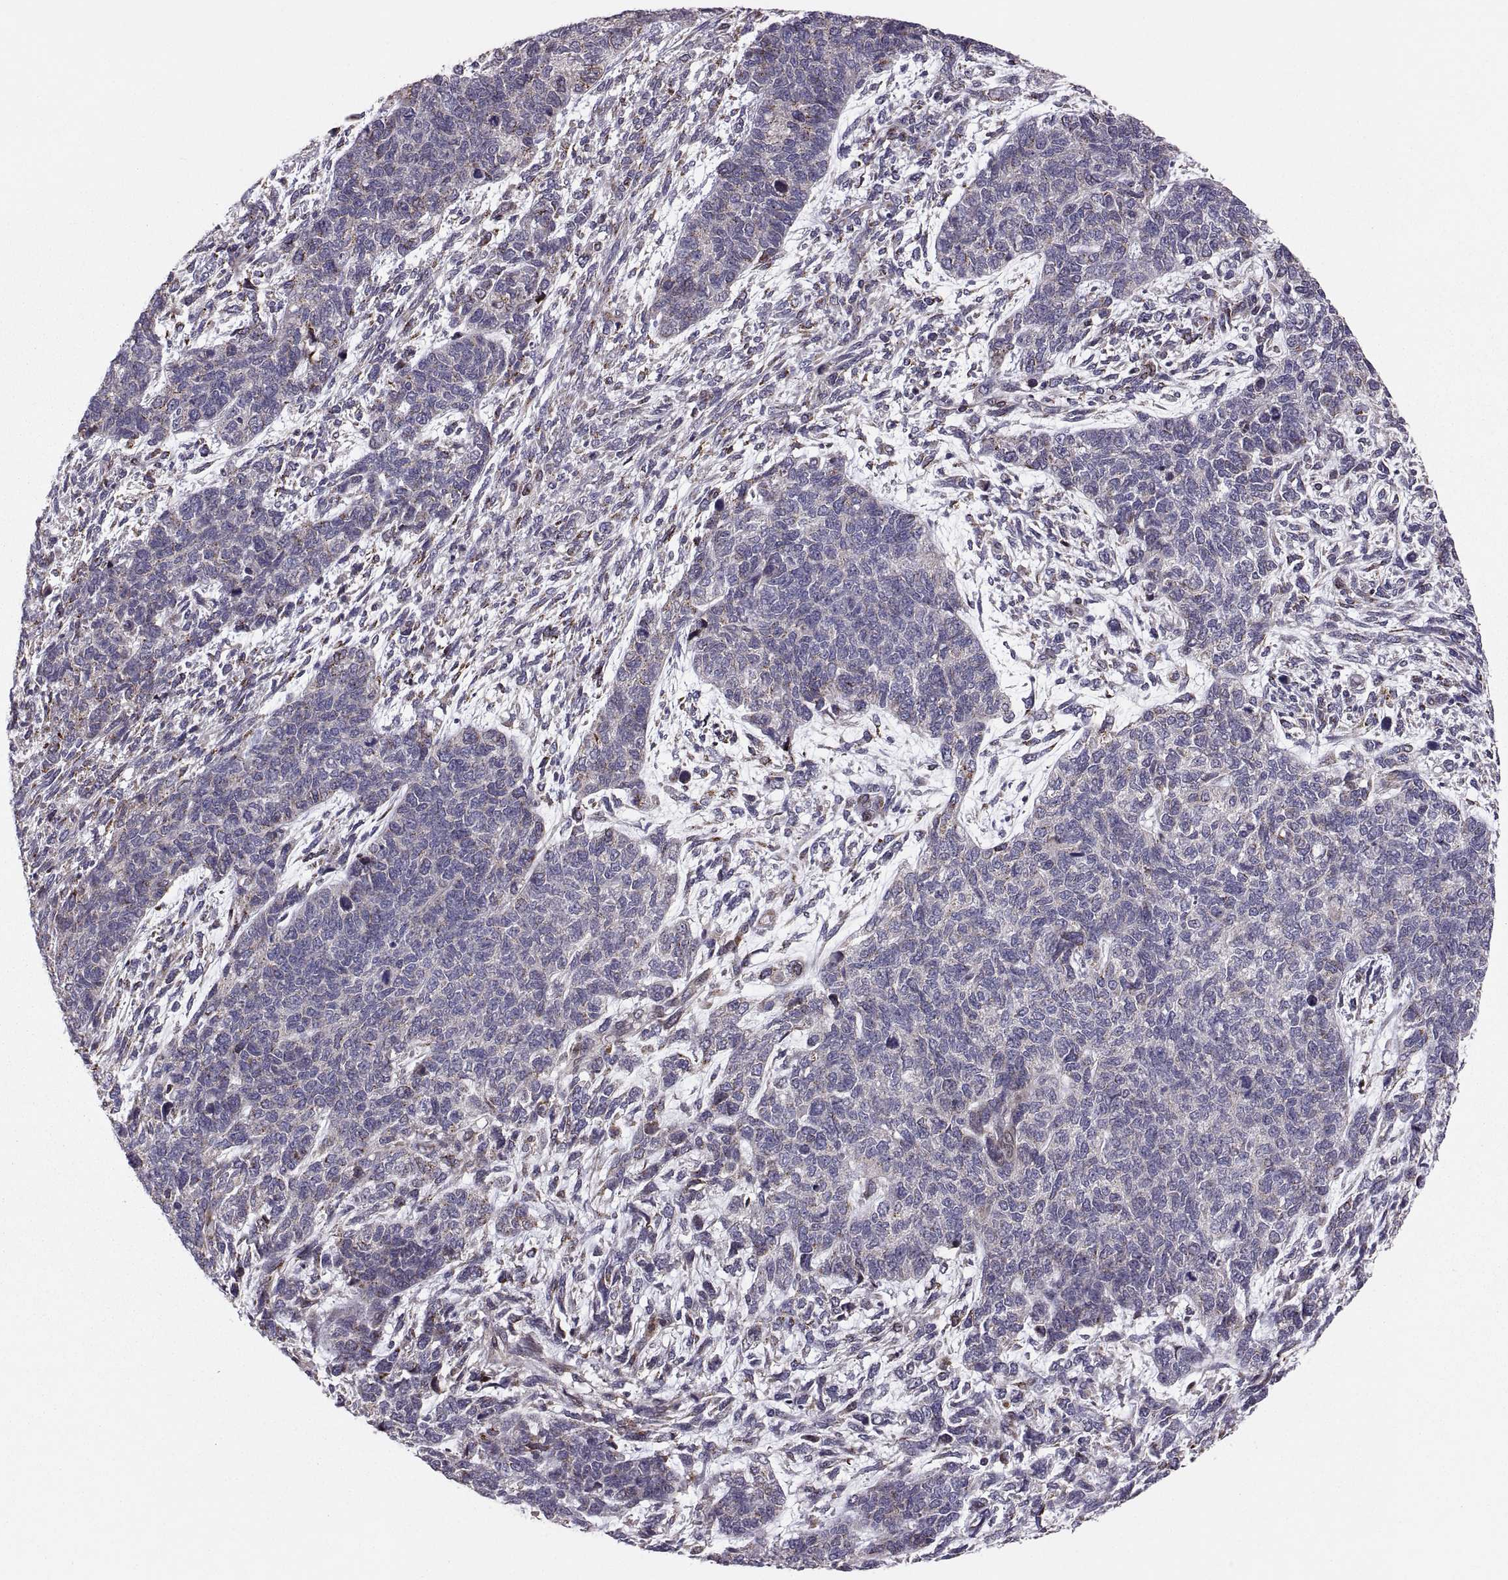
{"staining": {"intensity": "negative", "quantity": "none", "location": "none"}, "tissue": "cervical cancer", "cell_type": "Tumor cells", "image_type": "cancer", "snomed": [{"axis": "morphology", "description": "Squamous cell carcinoma, NOS"}, {"axis": "topography", "description": "Cervix"}], "caption": "A high-resolution photomicrograph shows immunohistochemistry (IHC) staining of cervical squamous cell carcinoma, which shows no significant expression in tumor cells.", "gene": "TESC", "patient": {"sex": "female", "age": 63}}